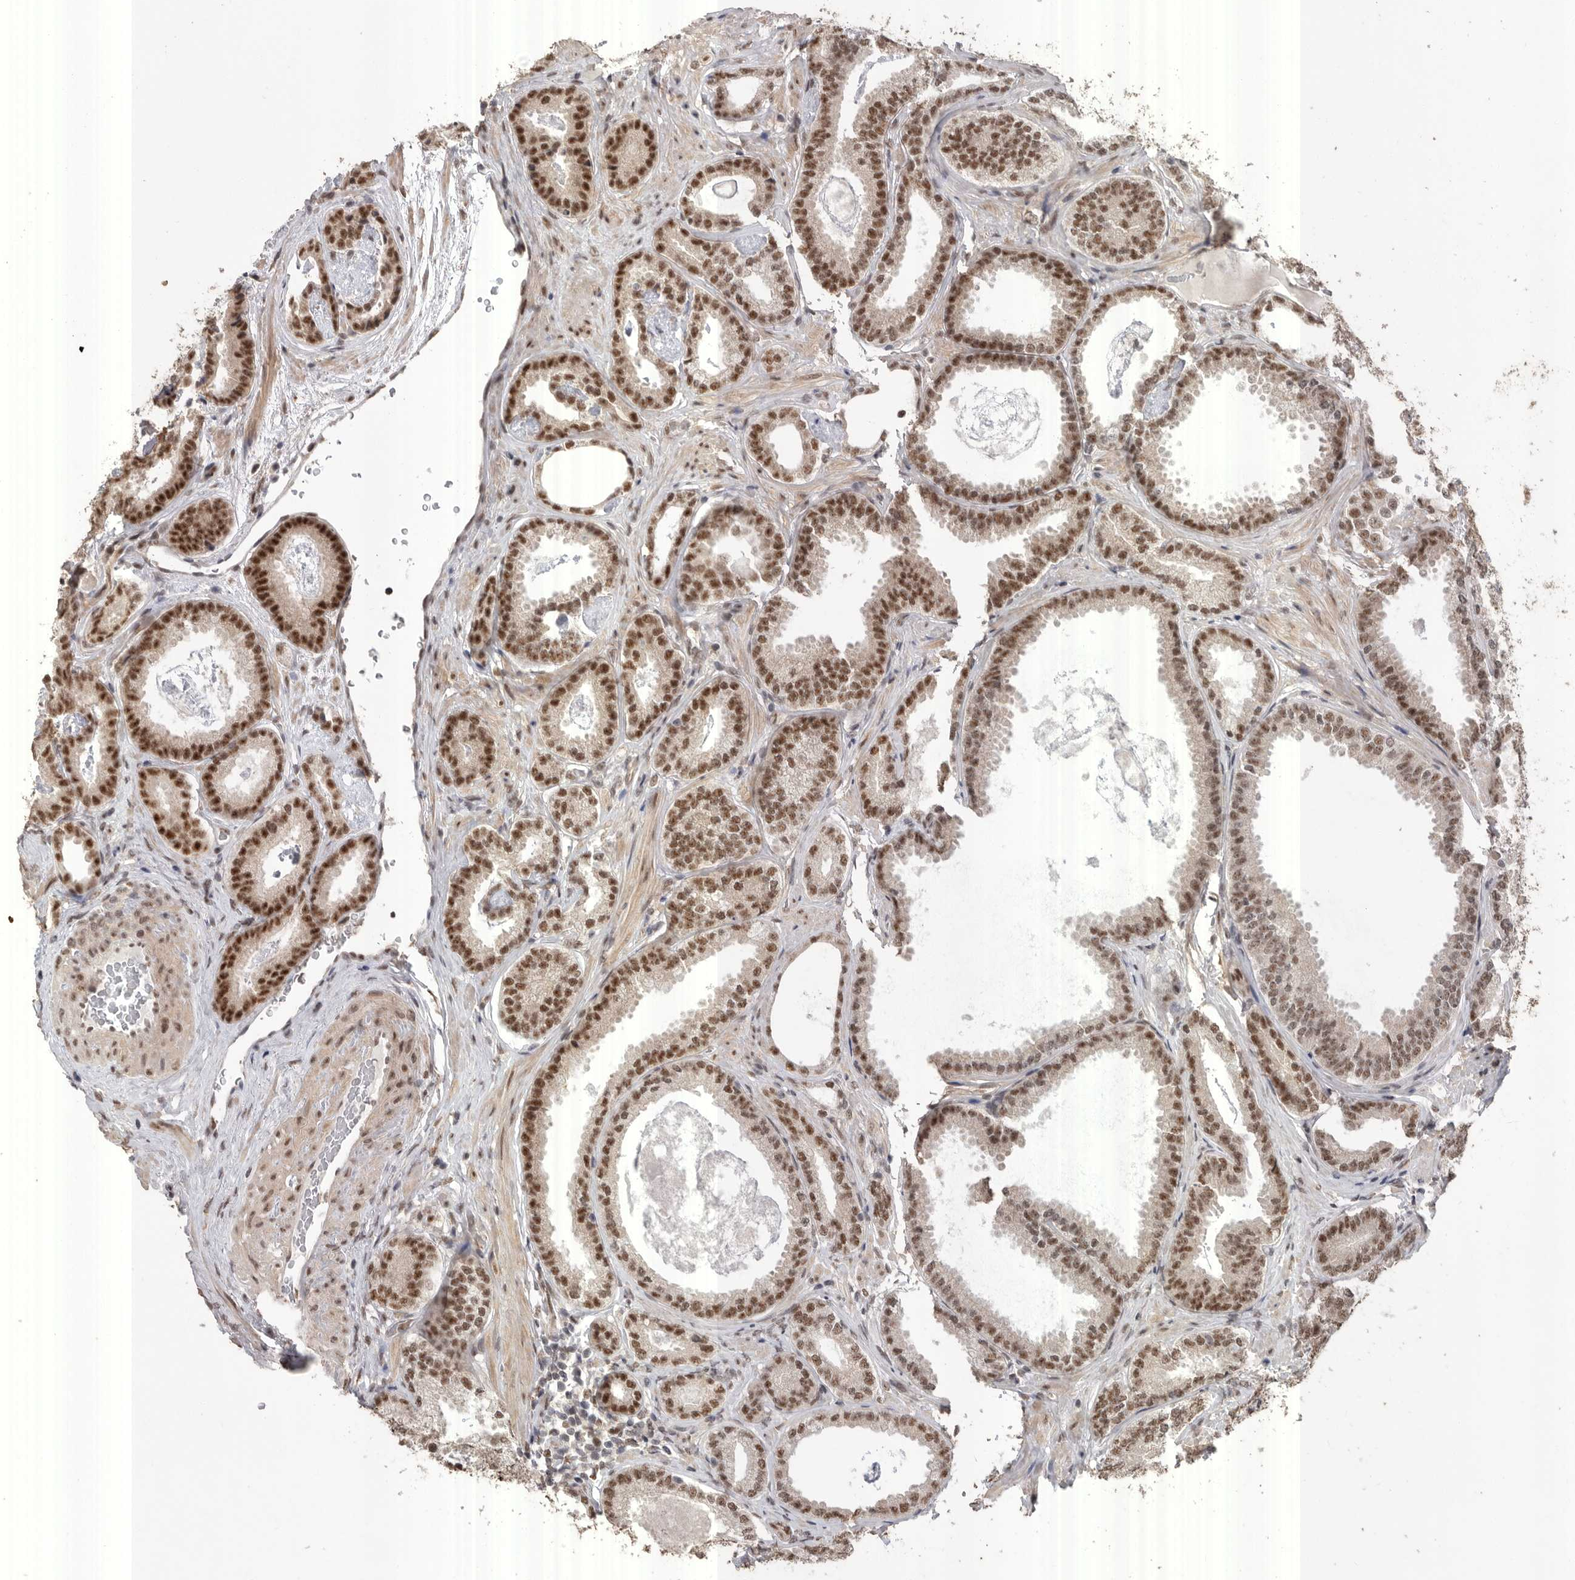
{"staining": {"intensity": "moderate", "quantity": ">75%", "location": "nuclear"}, "tissue": "prostate cancer", "cell_type": "Tumor cells", "image_type": "cancer", "snomed": [{"axis": "morphology", "description": "Adenocarcinoma, Low grade"}, {"axis": "topography", "description": "Prostate"}], "caption": "Tumor cells display moderate nuclear expression in approximately >75% of cells in prostate cancer (adenocarcinoma (low-grade)).", "gene": "PPP1R10", "patient": {"sex": "male", "age": 71}}